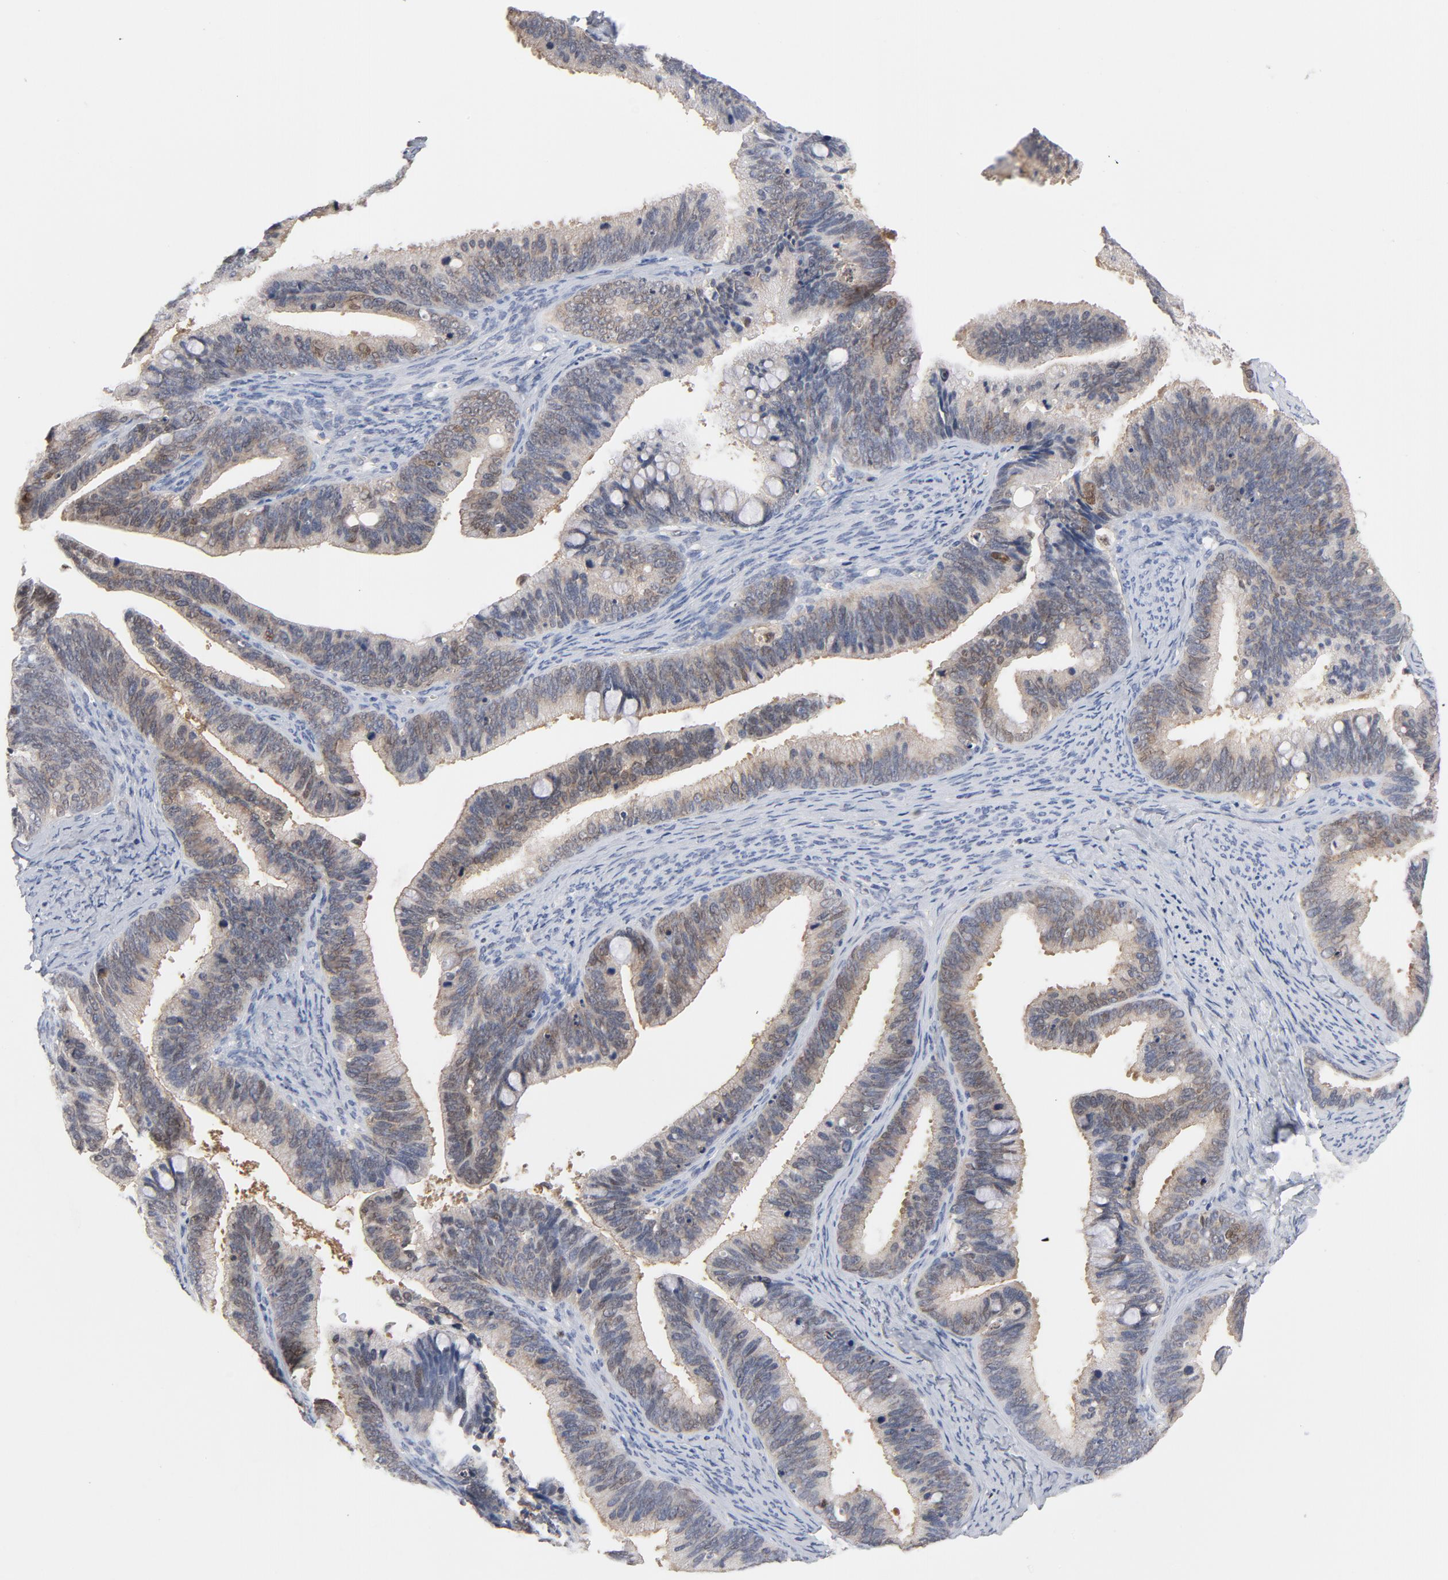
{"staining": {"intensity": "moderate", "quantity": ">75%", "location": "cytoplasmic/membranous,nuclear"}, "tissue": "cervical cancer", "cell_type": "Tumor cells", "image_type": "cancer", "snomed": [{"axis": "morphology", "description": "Adenocarcinoma, NOS"}, {"axis": "topography", "description": "Cervix"}], "caption": "A photomicrograph of adenocarcinoma (cervical) stained for a protein exhibits moderate cytoplasmic/membranous and nuclear brown staining in tumor cells. The staining is performed using DAB brown chromogen to label protein expression. The nuclei are counter-stained blue using hematoxylin.", "gene": "PRDX1", "patient": {"sex": "female", "age": 47}}